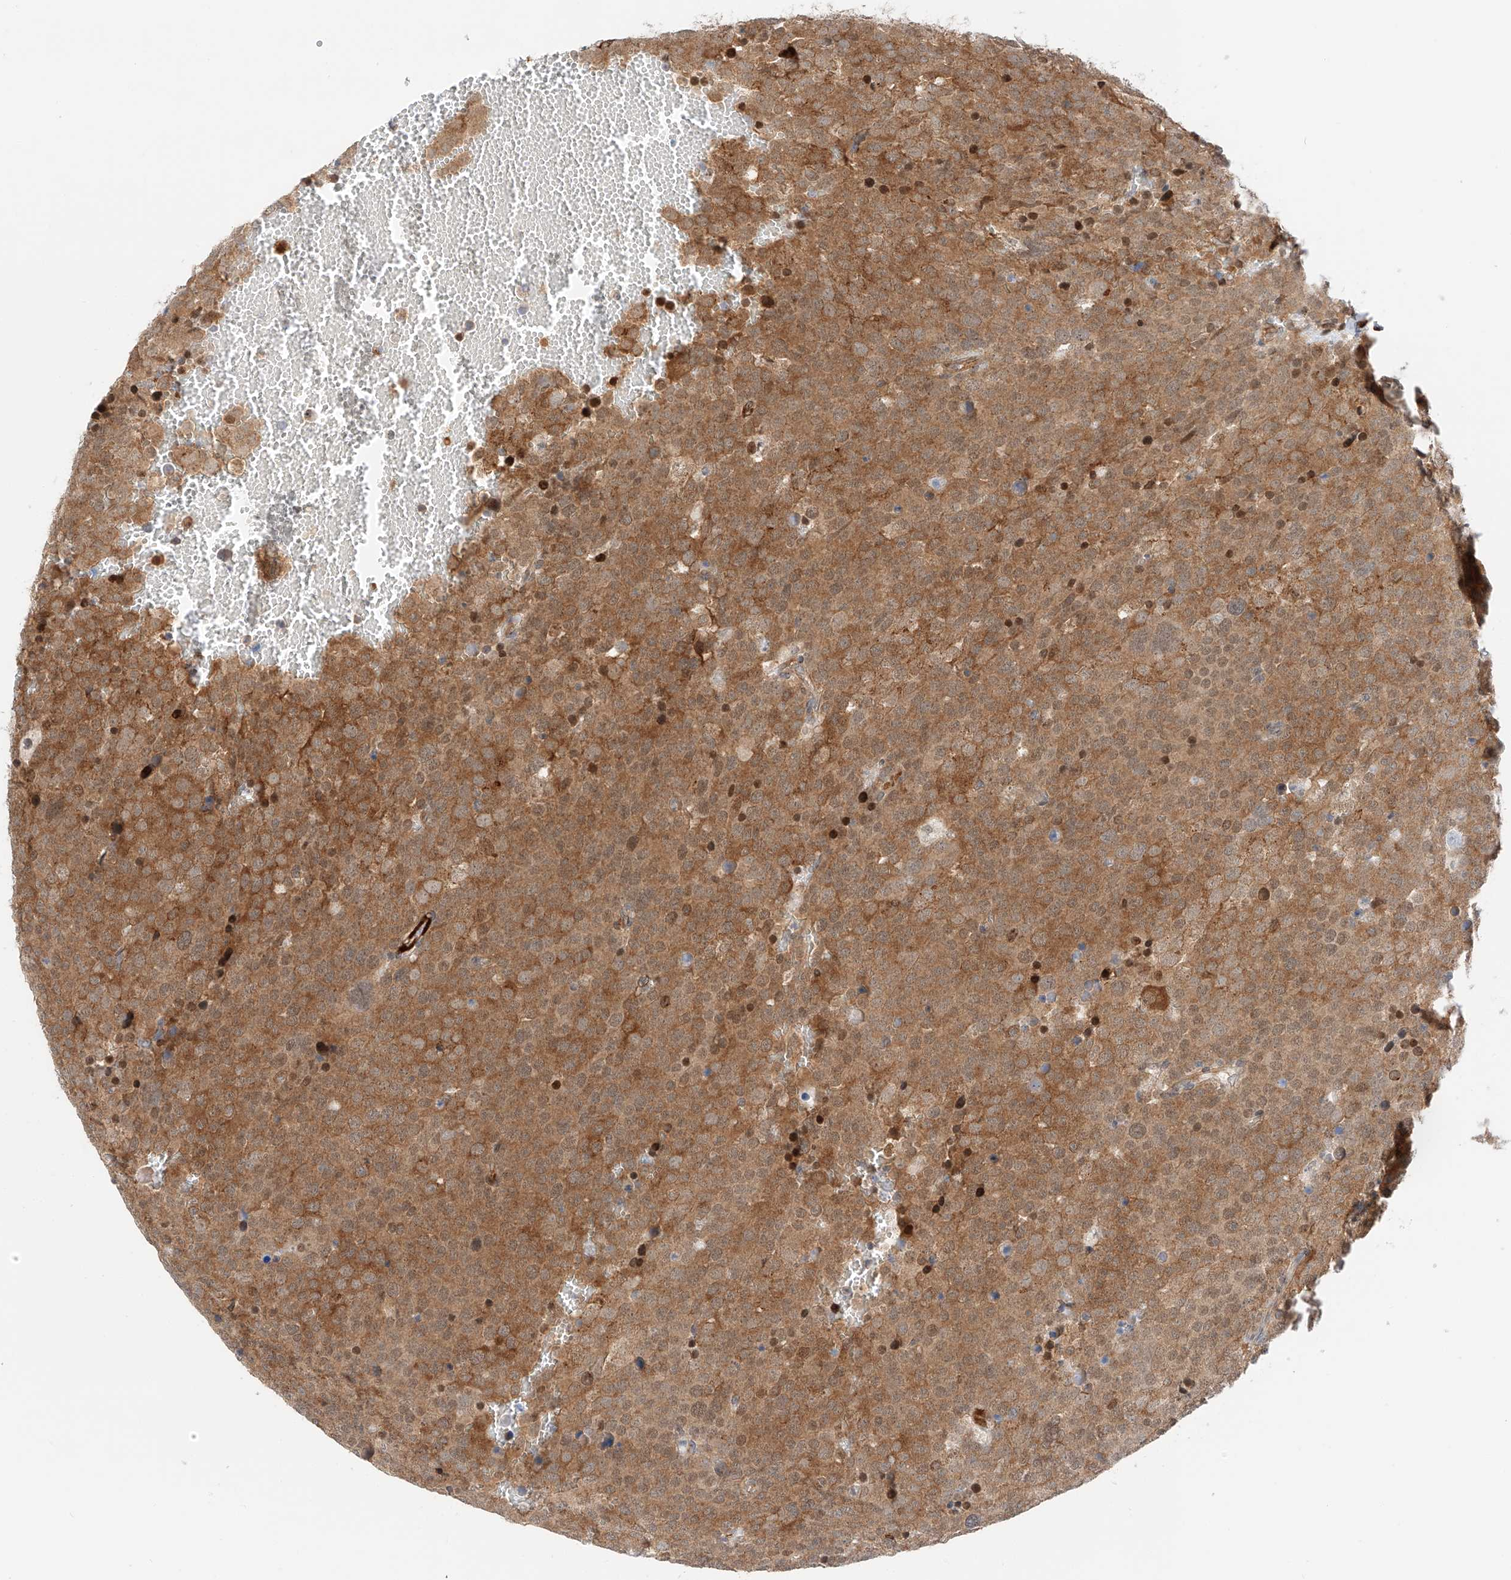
{"staining": {"intensity": "moderate", "quantity": ">75%", "location": "cytoplasmic/membranous"}, "tissue": "testis cancer", "cell_type": "Tumor cells", "image_type": "cancer", "snomed": [{"axis": "morphology", "description": "Seminoma, NOS"}, {"axis": "topography", "description": "Testis"}], "caption": "Testis cancer (seminoma) stained for a protein (brown) reveals moderate cytoplasmic/membranous positive expression in about >75% of tumor cells.", "gene": "CARMIL1", "patient": {"sex": "male", "age": 71}}